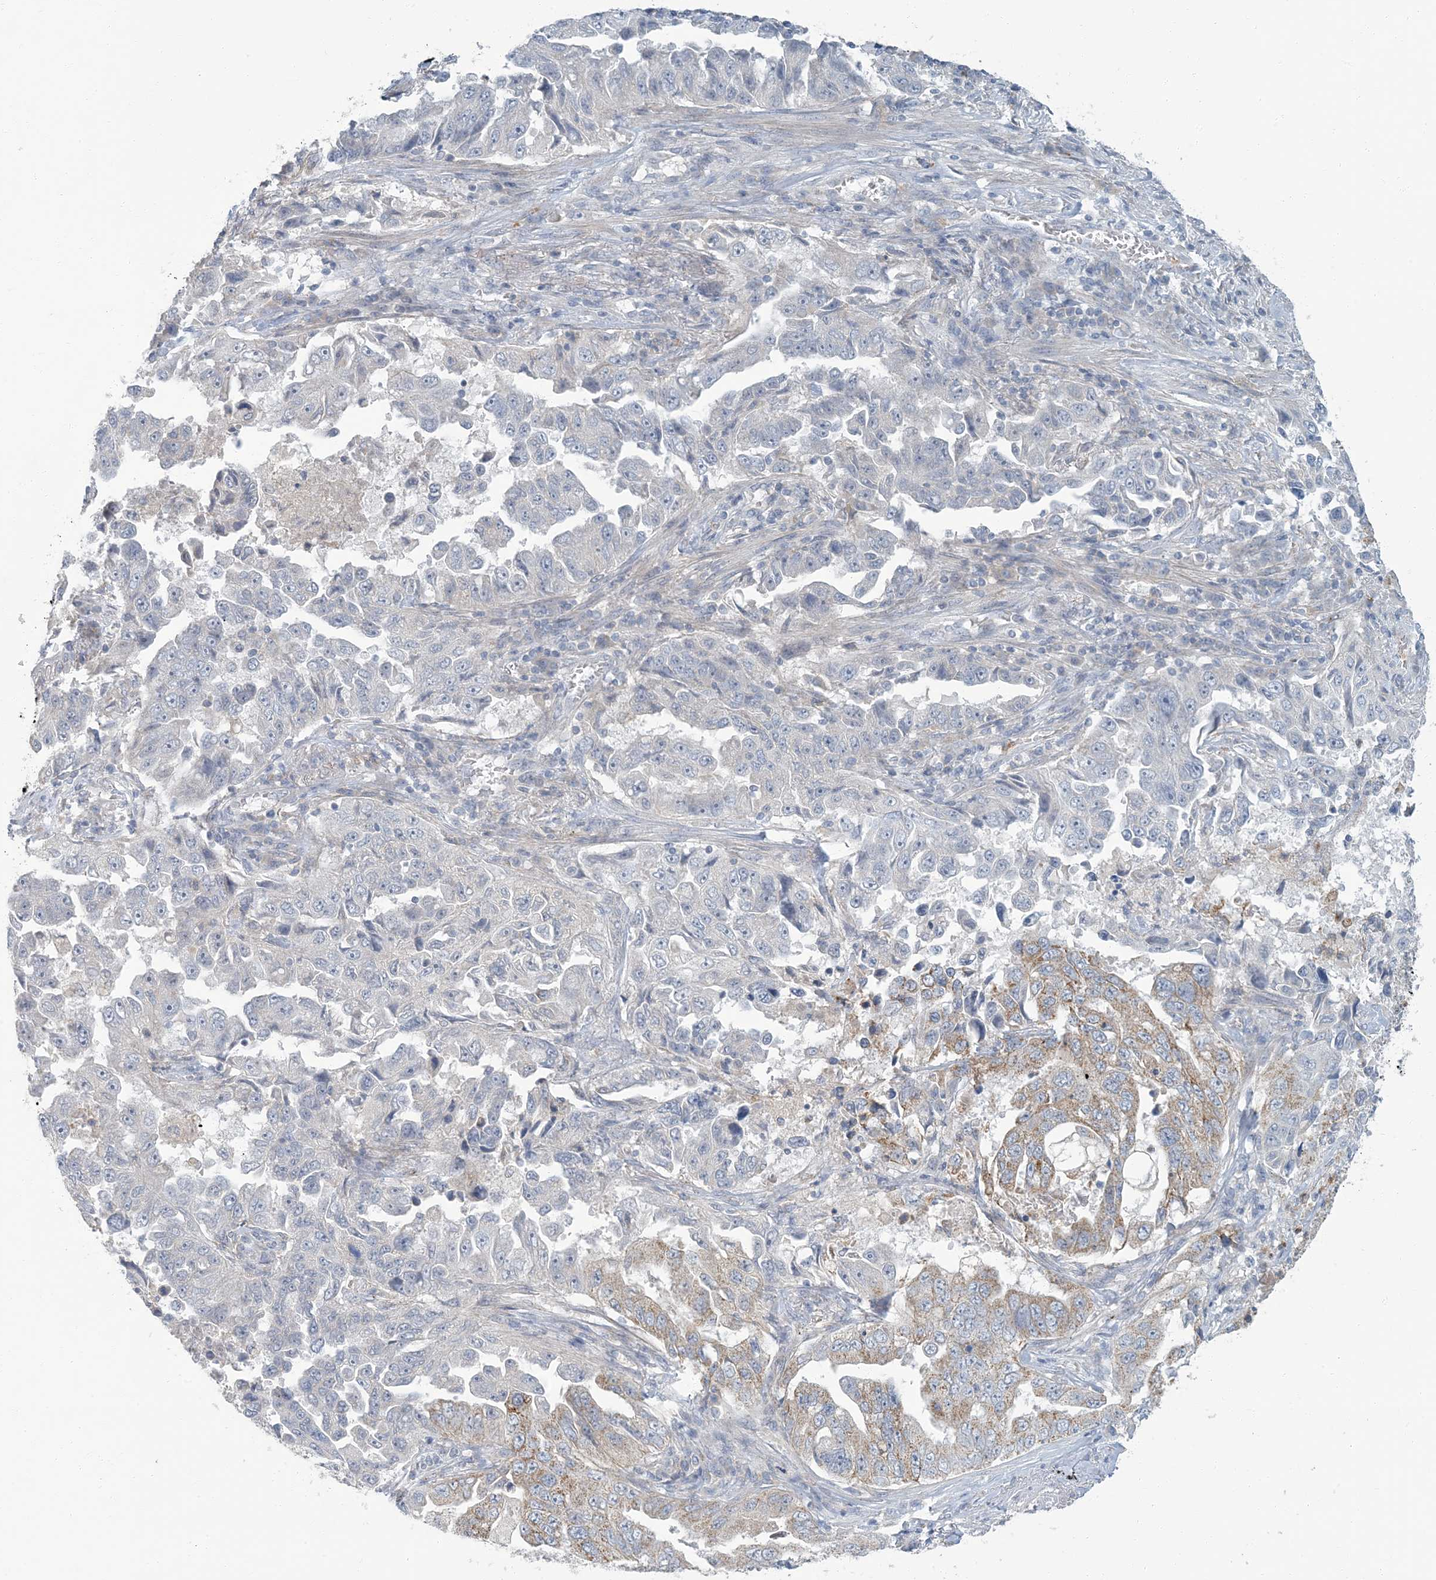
{"staining": {"intensity": "moderate", "quantity": "<25%", "location": "cytoplasmic/membranous"}, "tissue": "lung cancer", "cell_type": "Tumor cells", "image_type": "cancer", "snomed": [{"axis": "morphology", "description": "Adenocarcinoma, NOS"}, {"axis": "topography", "description": "Lung"}], "caption": "This micrograph exhibits lung adenocarcinoma stained with immunohistochemistry (IHC) to label a protein in brown. The cytoplasmic/membranous of tumor cells show moderate positivity for the protein. Nuclei are counter-stained blue.", "gene": "EPHA4", "patient": {"sex": "female", "age": 51}}